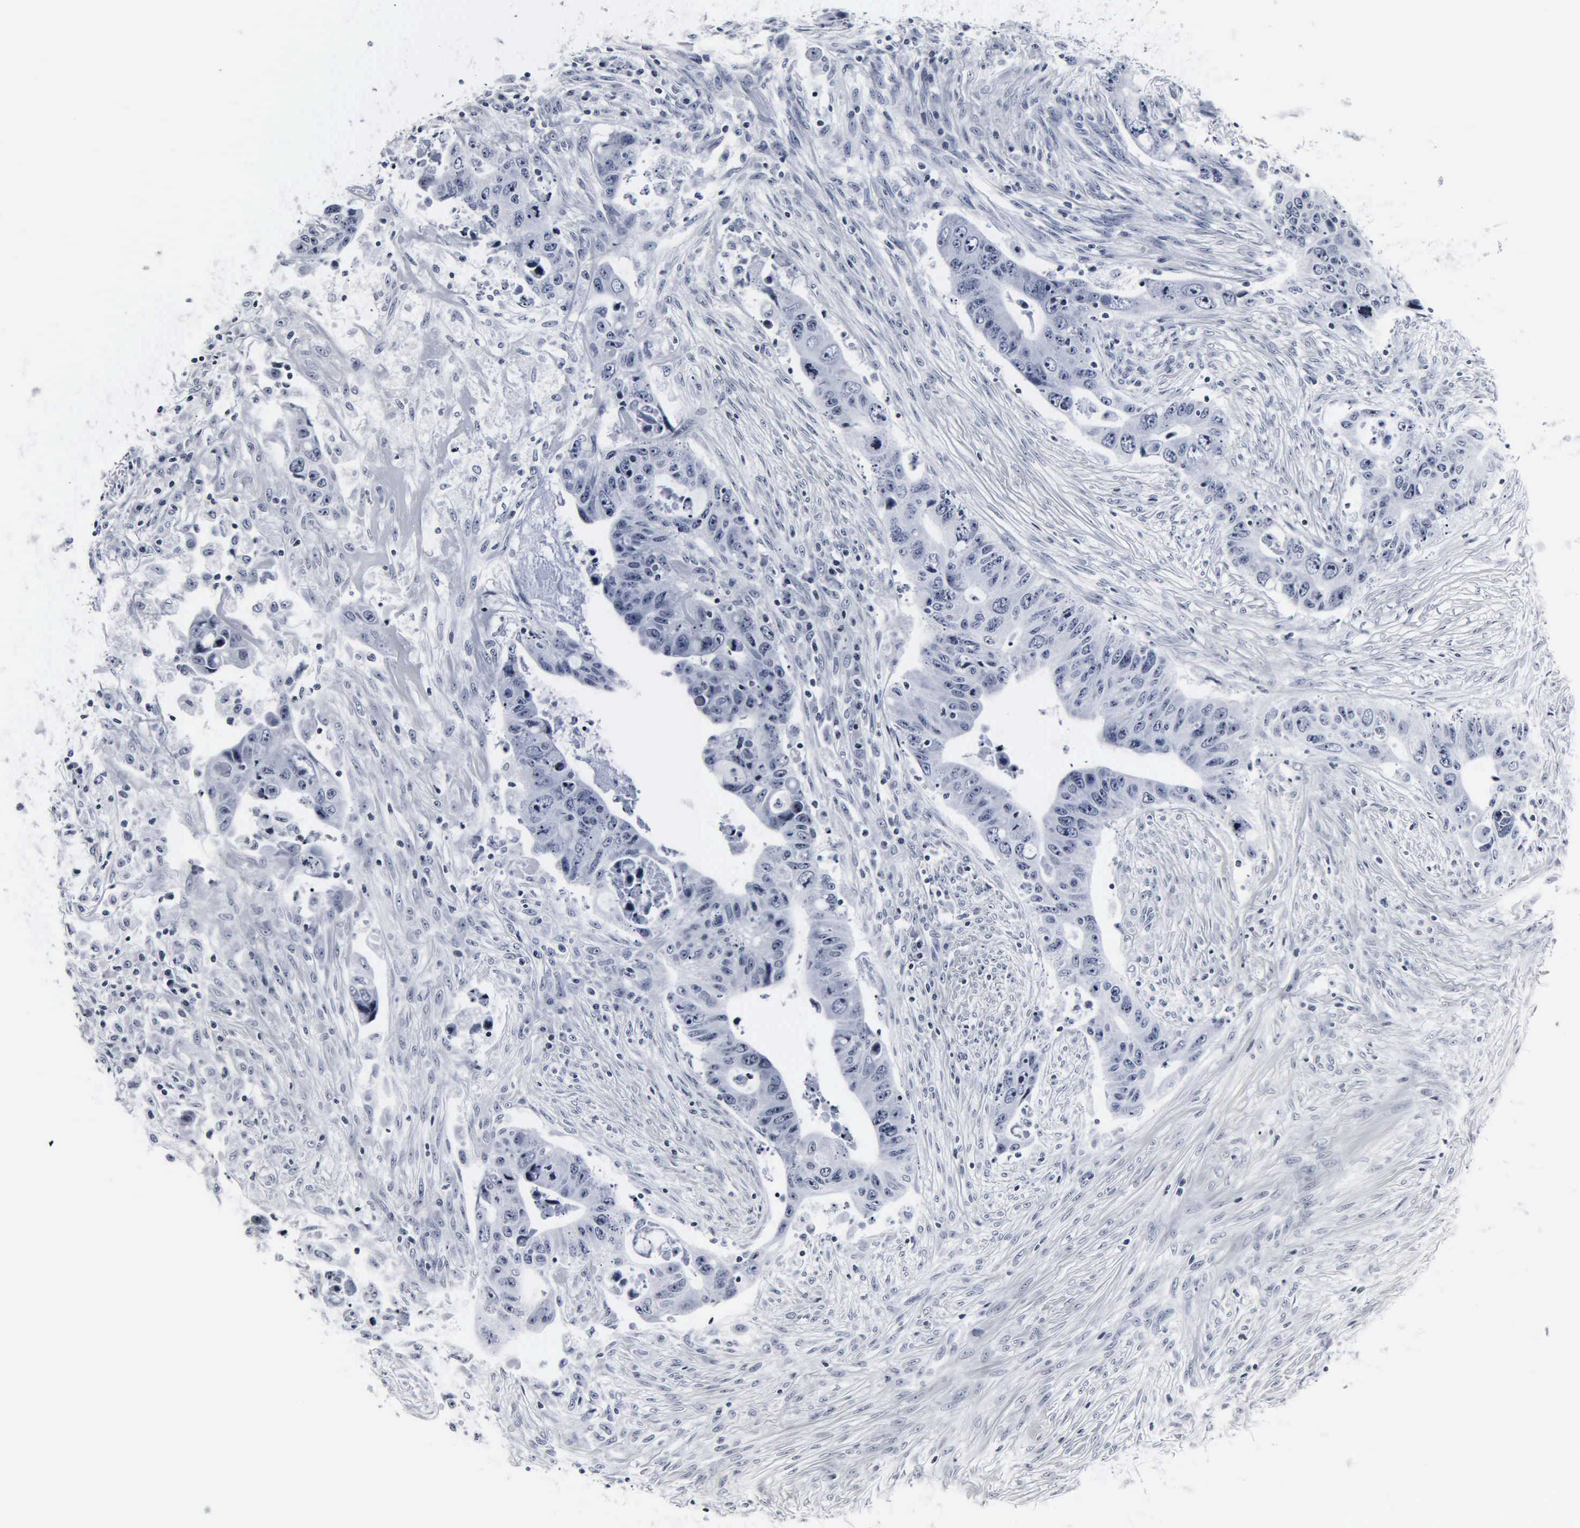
{"staining": {"intensity": "negative", "quantity": "none", "location": "none"}, "tissue": "colorectal cancer", "cell_type": "Tumor cells", "image_type": "cancer", "snomed": [{"axis": "morphology", "description": "Adenocarcinoma, NOS"}, {"axis": "topography", "description": "Rectum"}], "caption": "Immunohistochemistry (IHC) micrograph of human colorectal cancer stained for a protein (brown), which displays no expression in tumor cells.", "gene": "DGCR2", "patient": {"sex": "female", "age": 71}}